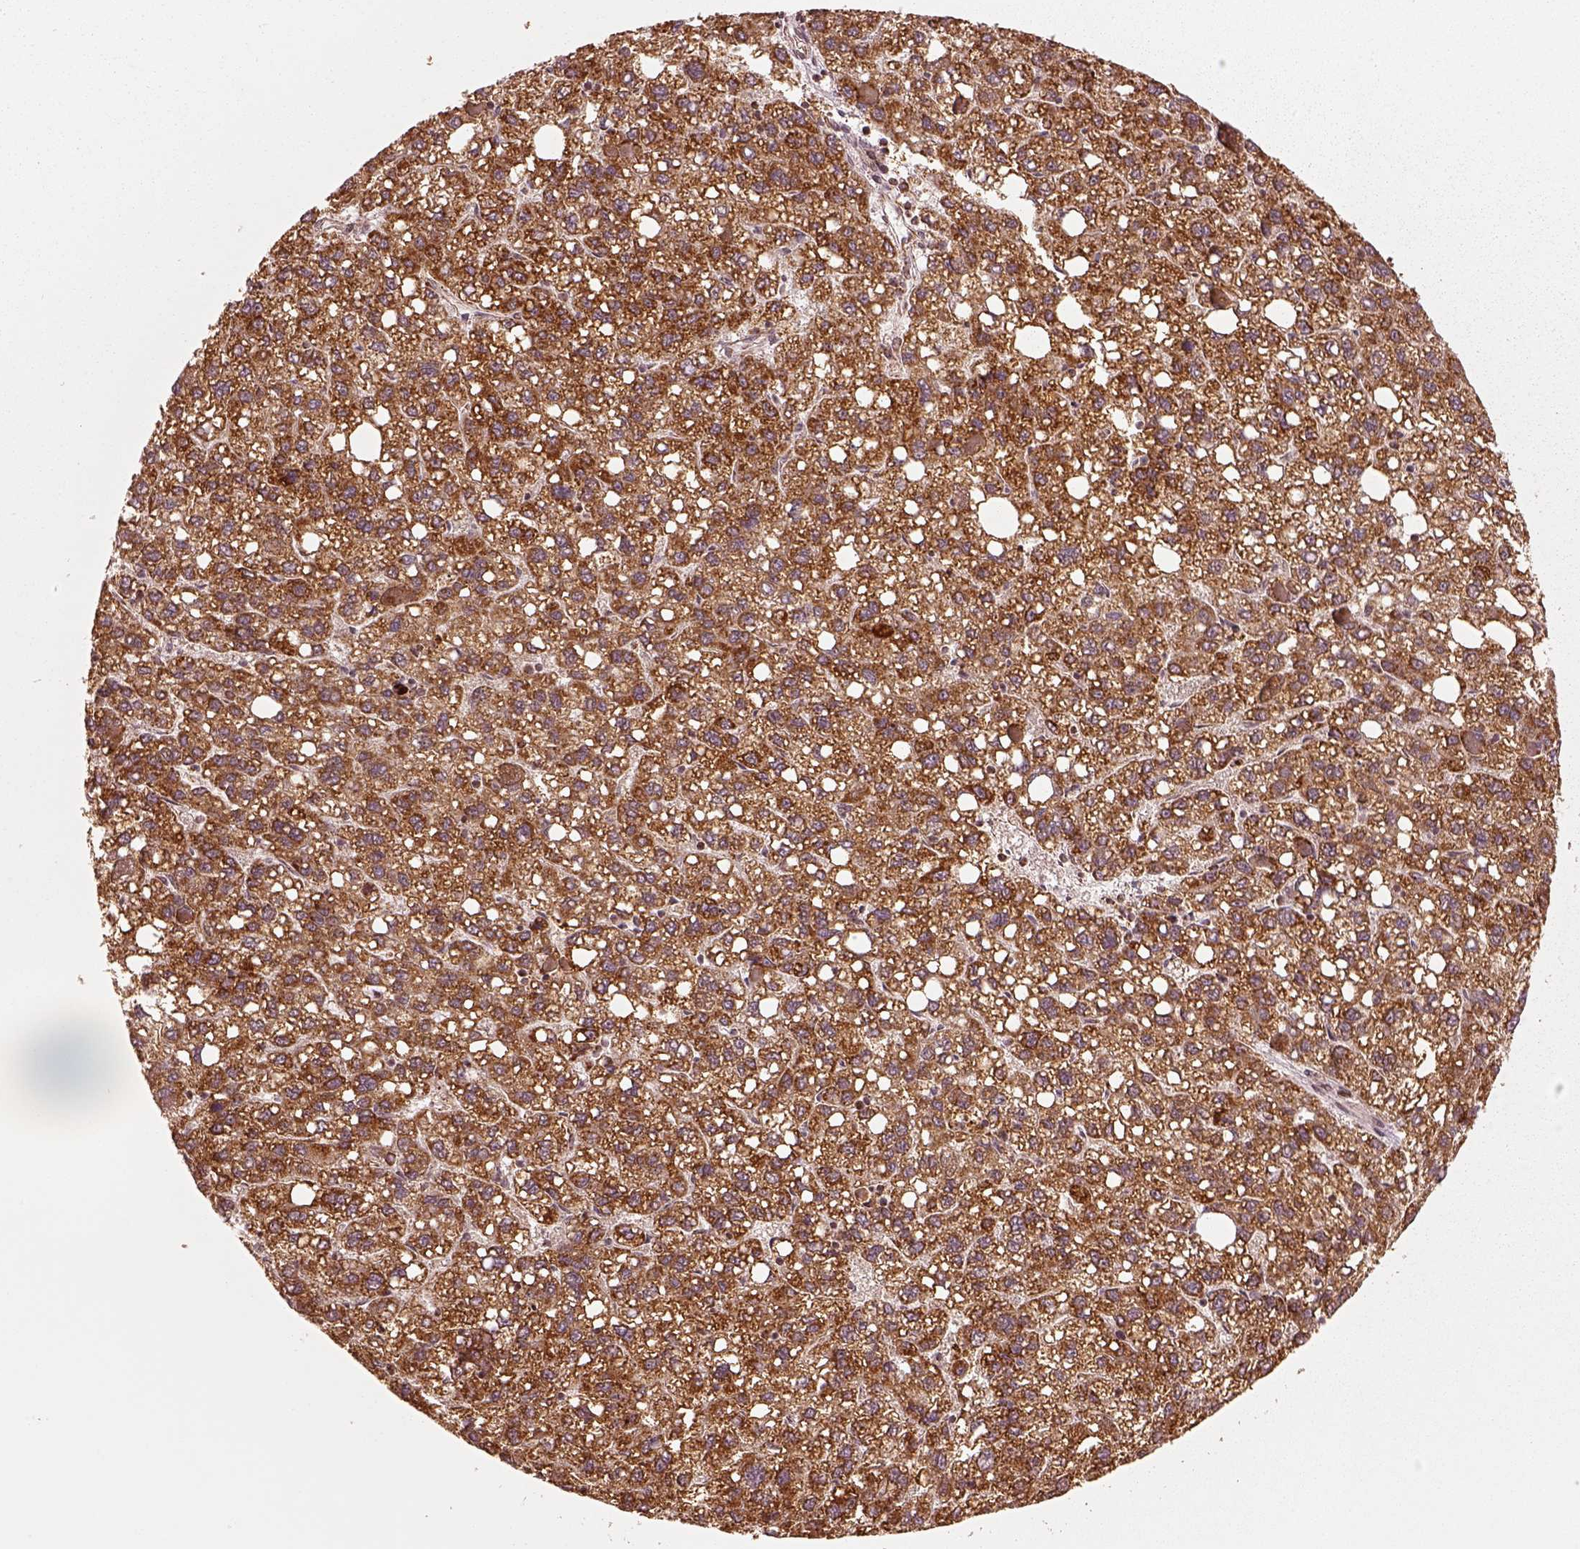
{"staining": {"intensity": "strong", "quantity": ">75%", "location": "cytoplasmic/membranous"}, "tissue": "liver cancer", "cell_type": "Tumor cells", "image_type": "cancer", "snomed": [{"axis": "morphology", "description": "Carcinoma, Hepatocellular, NOS"}, {"axis": "topography", "description": "Liver"}], "caption": "Tumor cells demonstrate high levels of strong cytoplasmic/membranous positivity in about >75% of cells in human liver cancer.", "gene": "SEL1L3", "patient": {"sex": "female", "age": 82}}